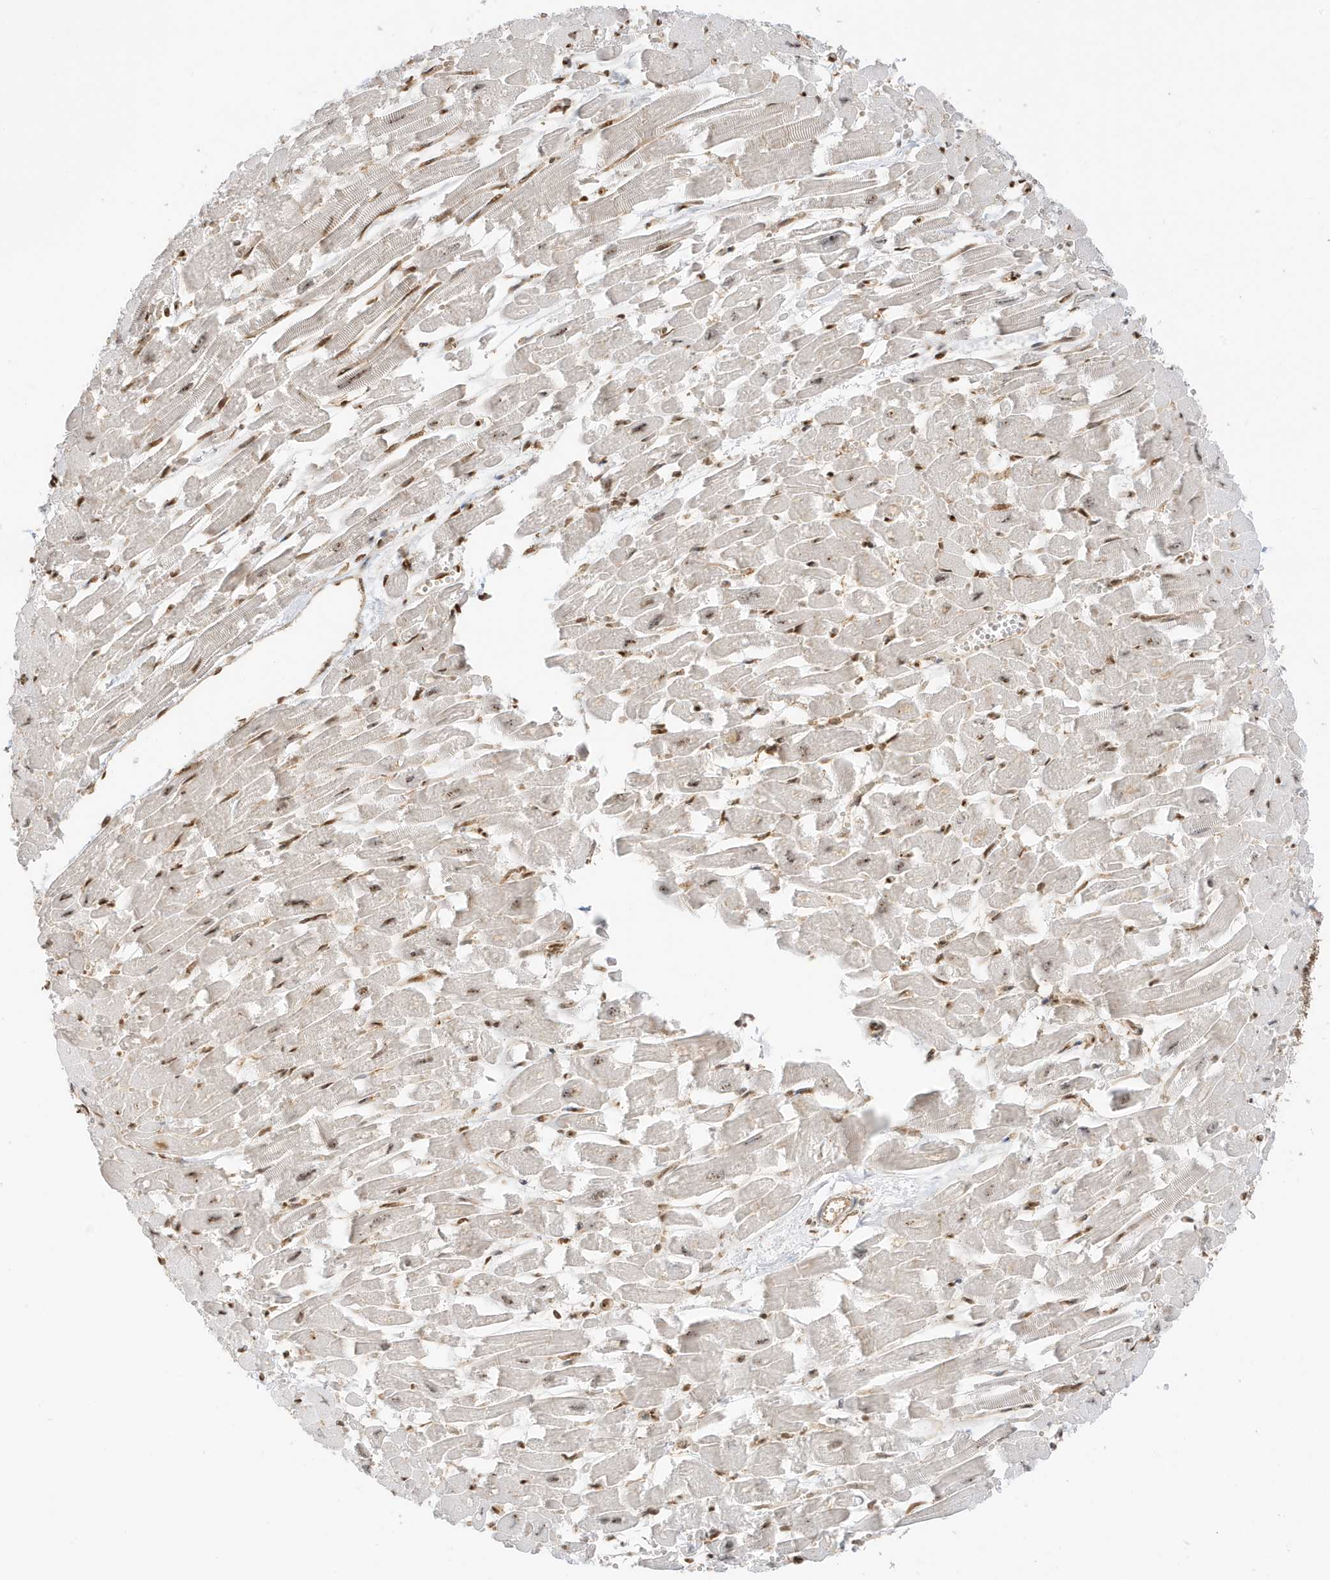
{"staining": {"intensity": "weak", "quantity": "25%-75%", "location": "nuclear"}, "tissue": "heart muscle", "cell_type": "Cardiomyocytes", "image_type": "normal", "snomed": [{"axis": "morphology", "description": "Normal tissue, NOS"}, {"axis": "topography", "description": "Heart"}], "caption": "Protein positivity by immunohistochemistry (IHC) exhibits weak nuclear expression in approximately 25%-75% of cardiomyocytes in benign heart muscle.", "gene": "ZBTB41", "patient": {"sex": "male", "age": 54}}